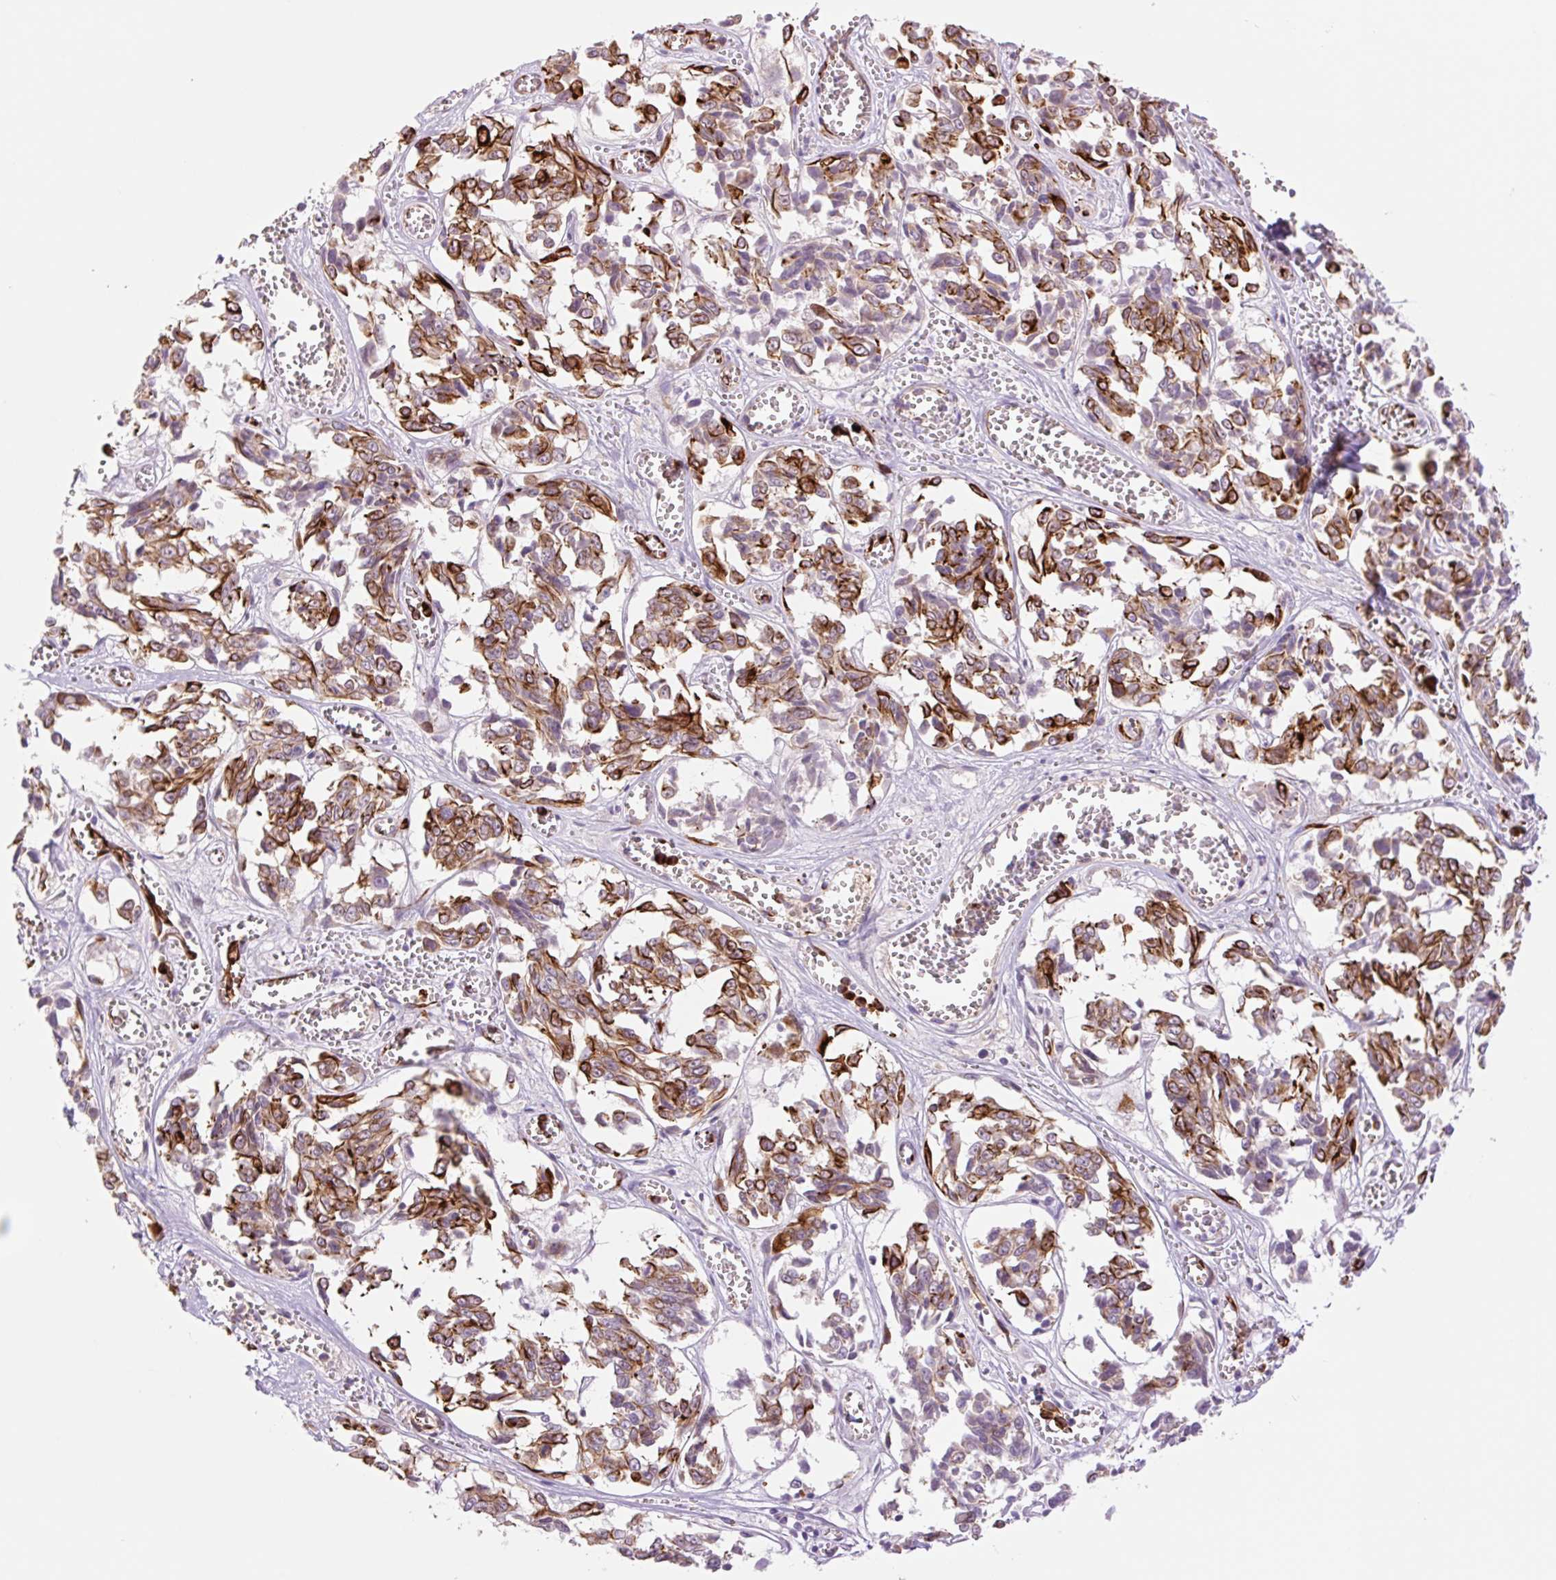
{"staining": {"intensity": "strong", "quantity": "25%-75%", "location": "cytoplasmic/membranous"}, "tissue": "melanoma", "cell_type": "Tumor cells", "image_type": "cancer", "snomed": [{"axis": "morphology", "description": "Malignant melanoma, NOS"}, {"axis": "topography", "description": "Skin"}], "caption": "The image displays staining of melanoma, revealing strong cytoplasmic/membranous protein positivity (brown color) within tumor cells.", "gene": "ZFYVE21", "patient": {"sex": "female", "age": 64}}